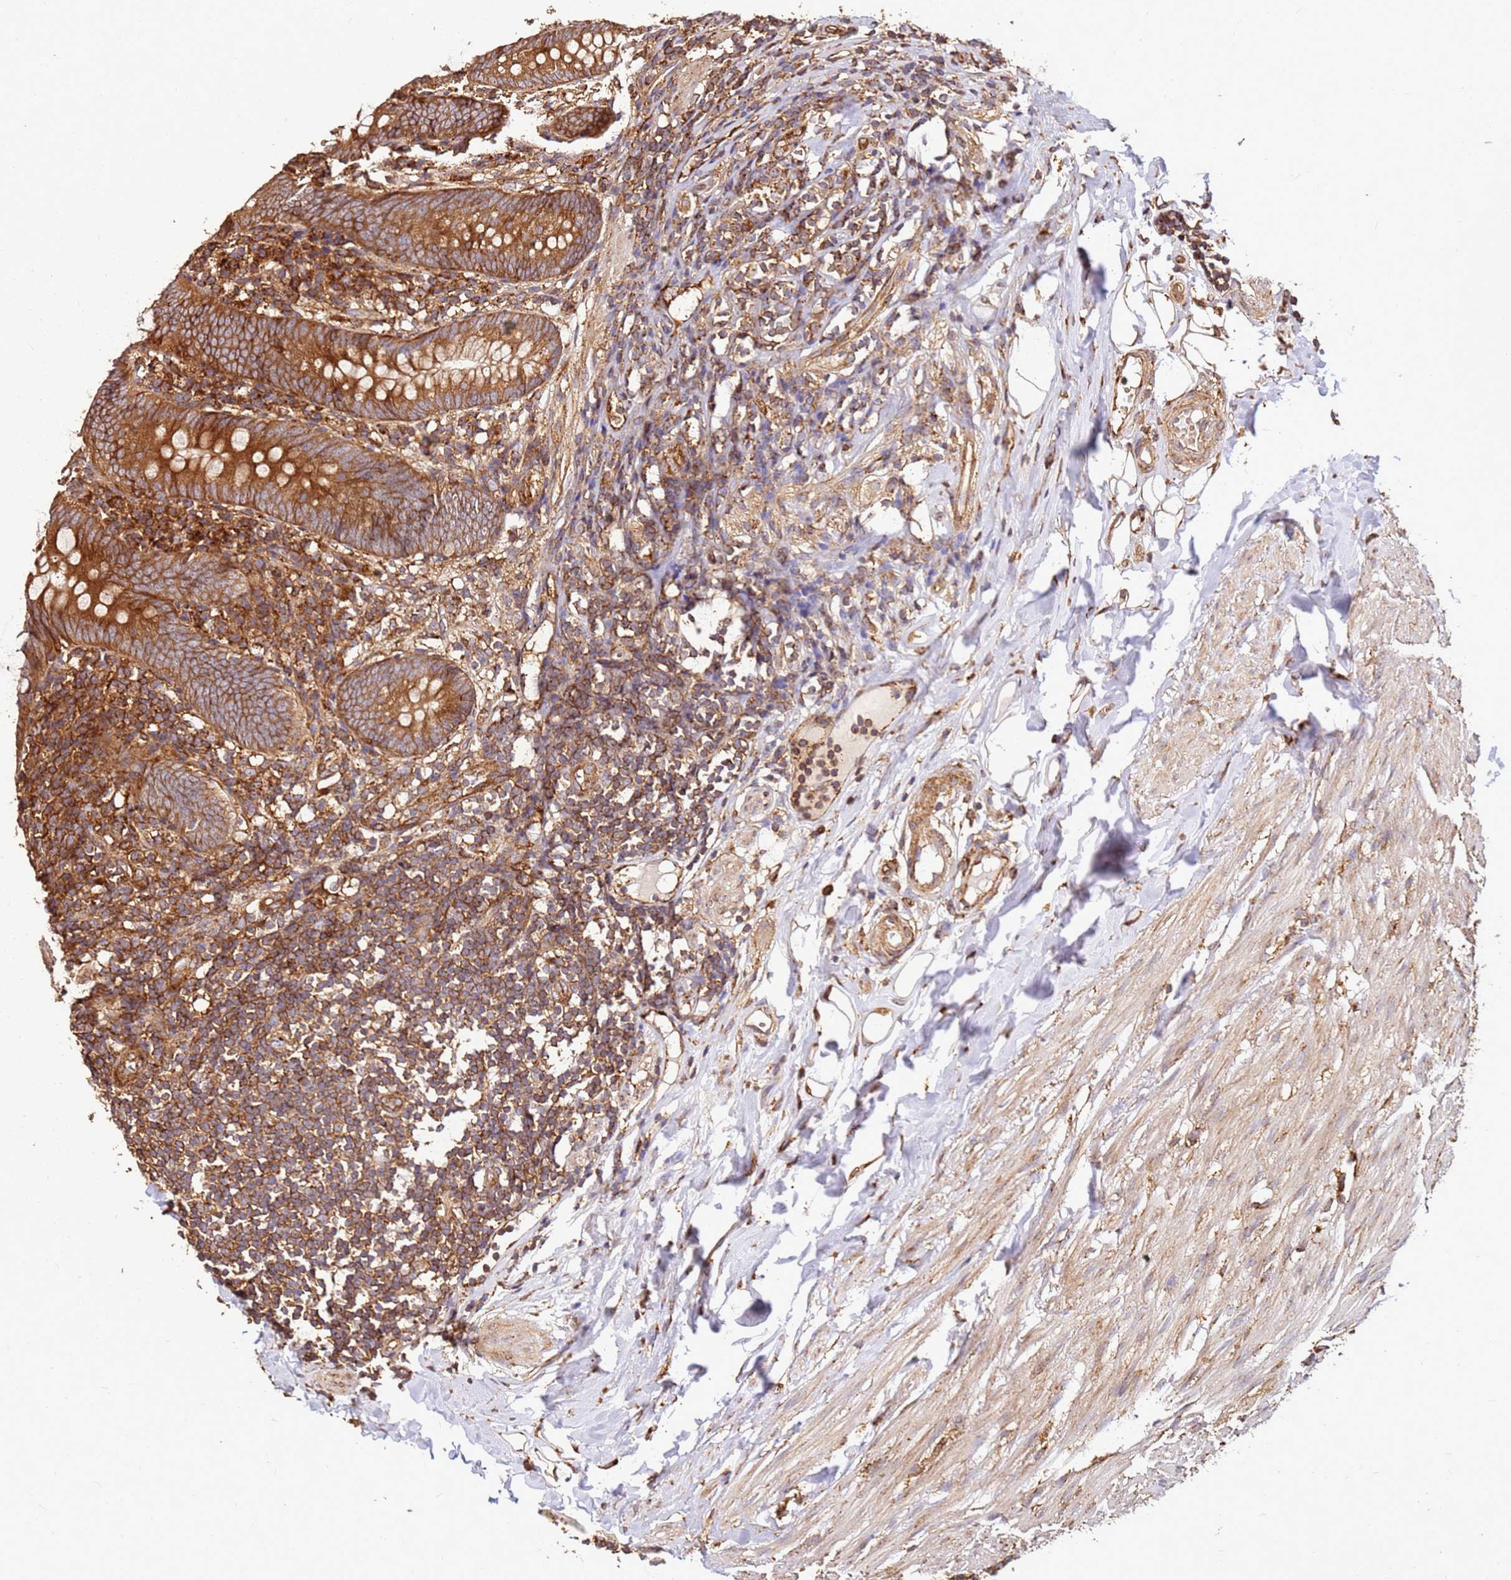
{"staining": {"intensity": "strong", "quantity": ">75%", "location": "cytoplasmic/membranous"}, "tissue": "appendix", "cell_type": "Glandular cells", "image_type": "normal", "snomed": [{"axis": "morphology", "description": "Normal tissue, NOS"}, {"axis": "topography", "description": "Appendix"}], "caption": "Immunohistochemical staining of benign appendix demonstrates >75% levels of strong cytoplasmic/membranous protein expression in approximately >75% of glandular cells.", "gene": "DVL3", "patient": {"sex": "female", "age": 62}}